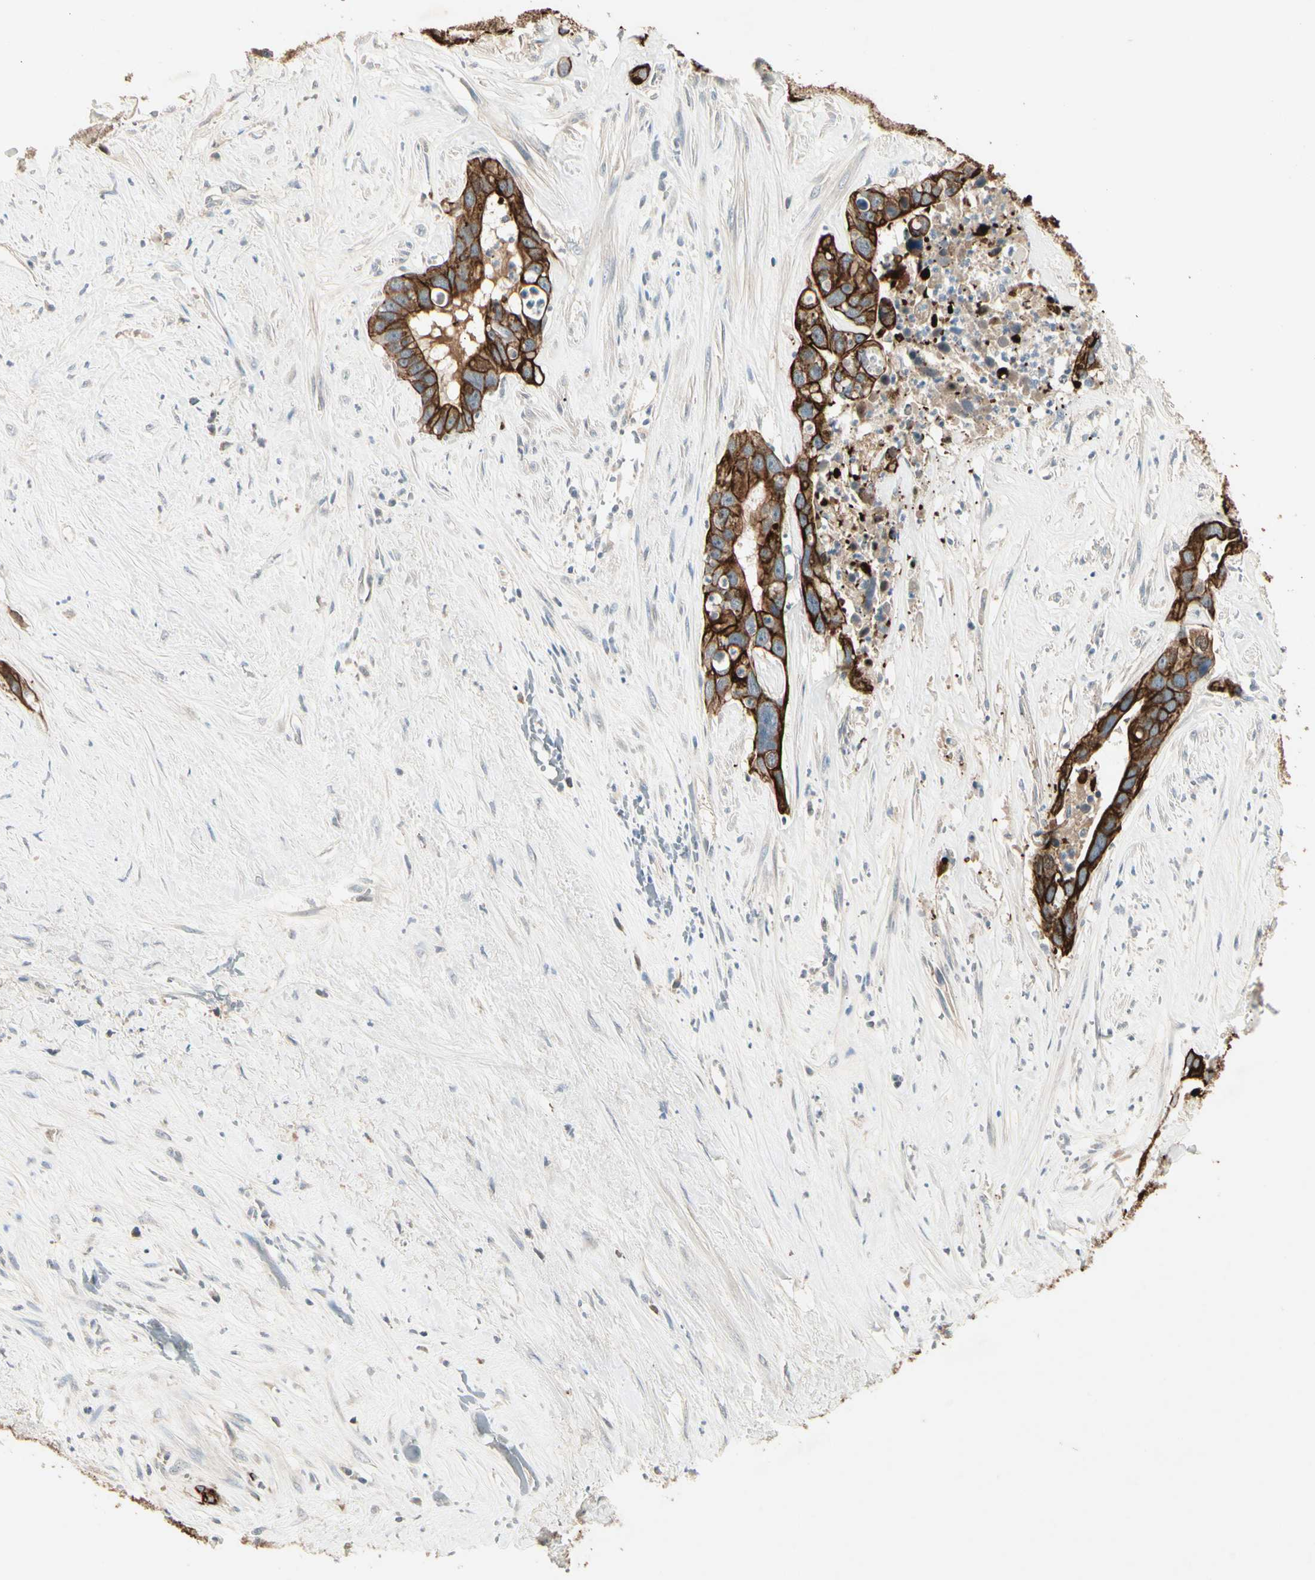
{"staining": {"intensity": "strong", "quantity": ">75%", "location": "cytoplasmic/membranous"}, "tissue": "liver cancer", "cell_type": "Tumor cells", "image_type": "cancer", "snomed": [{"axis": "morphology", "description": "Cholangiocarcinoma"}, {"axis": "topography", "description": "Liver"}], "caption": "IHC staining of liver cancer (cholangiocarcinoma), which displays high levels of strong cytoplasmic/membranous staining in approximately >75% of tumor cells indicating strong cytoplasmic/membranous protein staining. The staining was performed using DAB (3,3'-diaminobenzidine) (brown) for protein detection and nuclei were counterstained in hematoxylin (blue).", "gene": "SKIL", "patient": {"sex": "female", "age": 65}}